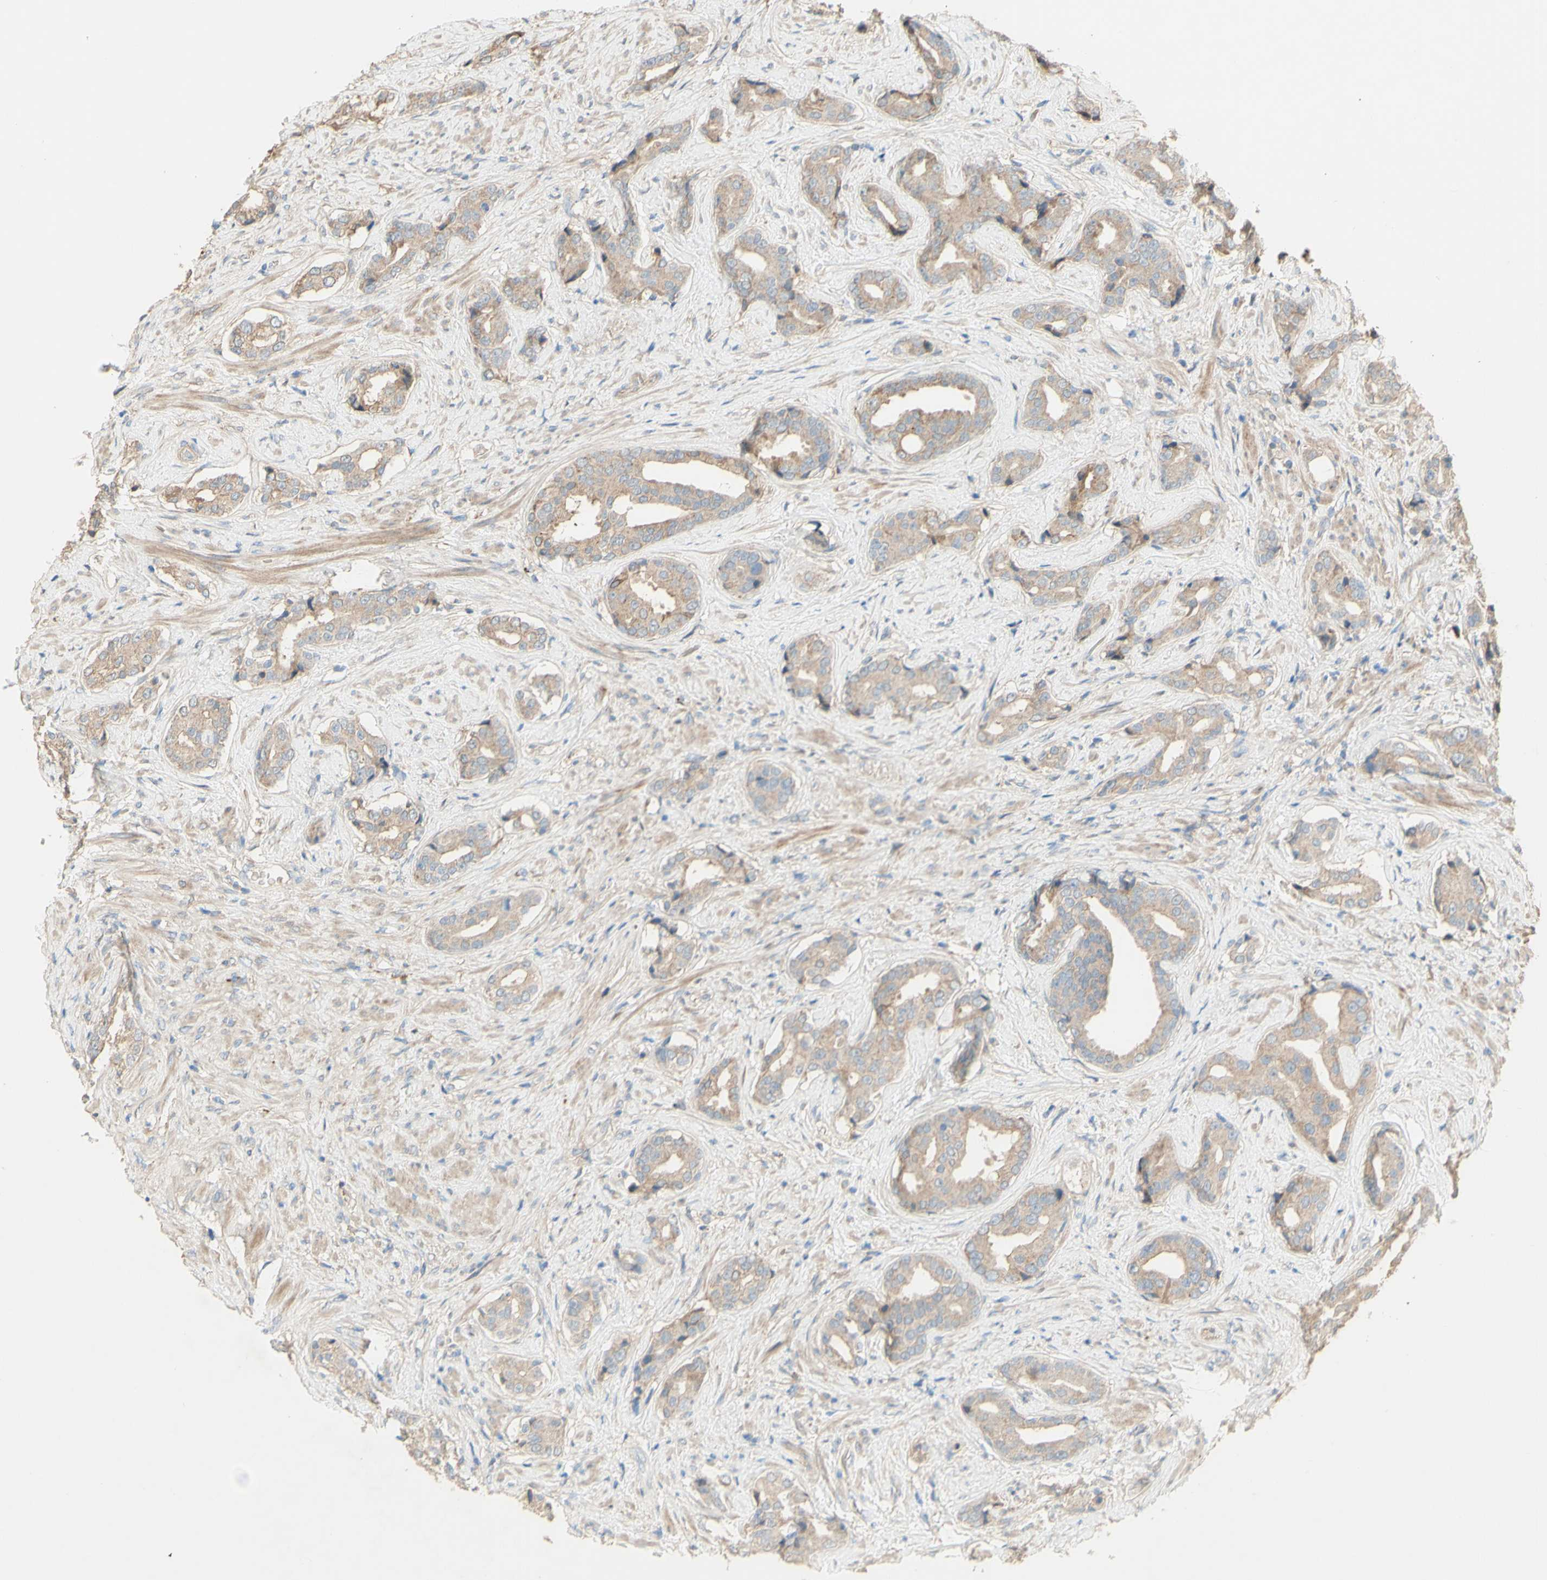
{"staining": {"intensity": "weak", "quantity": ">75%", "location": "cytoplasmic/membranous"}, "tissue": "prostate cancer", "cell_type": "Tumor cells", "image_type": "cancer", "snomed": [{"axis": "morphology", "description": "Adenocarcinoma, High grade"}, {"axis": "topography", "description": "Prostate"}], "caption": "Immunohistochemical staining of human prostate cancer displays weak cytoplasmic/membranous protein expression in about >75% of tumor cells.", "gene": "DKK3", "patient": {"sex": "male", "age": 71}}